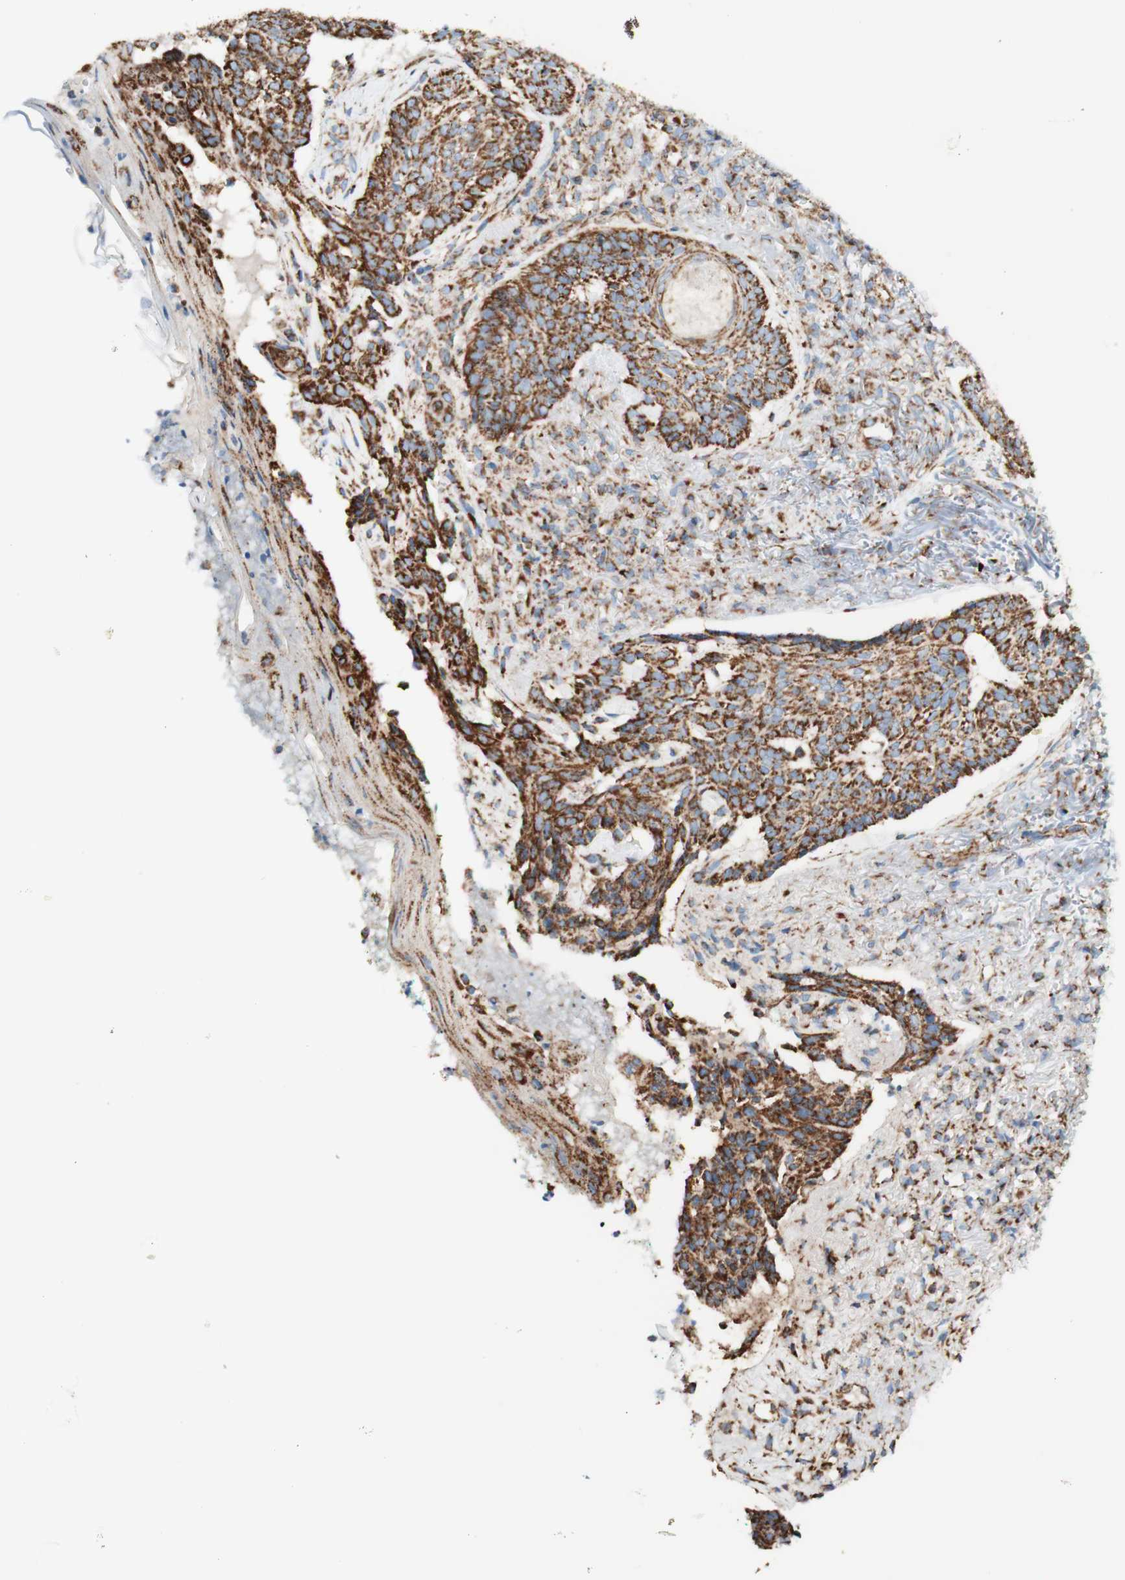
{"staining": {"intensity": "strong", "quantity": ">75%", "location": "cytoplasmic/membranous"}, "tissue": "skin cancer", "cell_type": "Tumor cells", "image_type": "cancer", "snomed": [{"axis": "morphology", "description": "Basal cell carcinoma"}, {"axis": "topography", "description": "Skin"}], "caption": "A brown stain labels strong cytoplasmic/membranous staining of a protein in basal cell carcinoma (skin) tumor cells. Nuclei are stained in blue.", "gene": "TOMM20", "patient": {"sex": "male", "age": 43}}